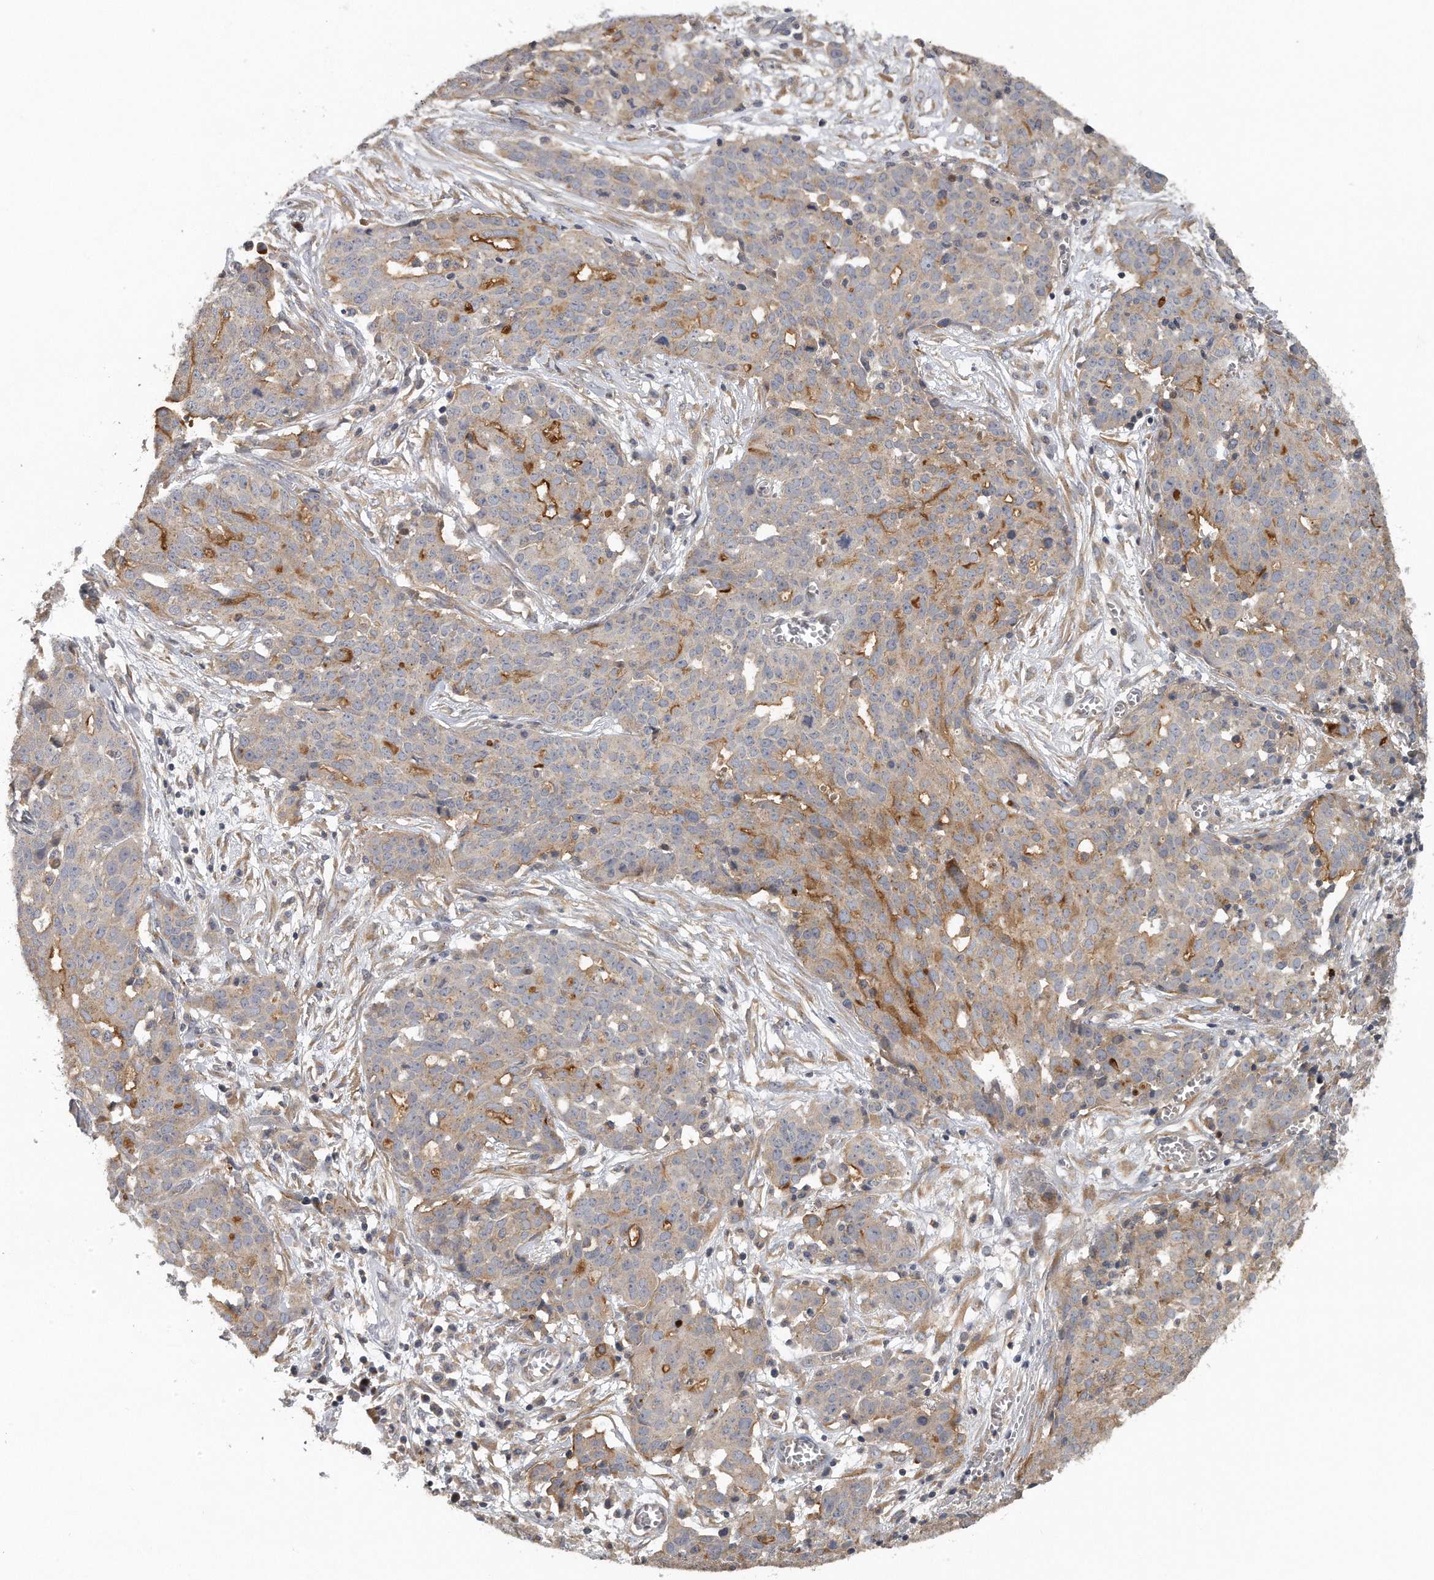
{"staining": {"intensity": "moderate", "quantity": "<25%", "location": "cytoplasmic/membranous"}, "tissue": "ovarian cancer", "cell_type": "Tumor cells", "image_type": "cancer", "snomed": [{"axis": "morphology", "description": "Cystadenocarcinoma, serous, NOS"}, {"axis": "topography", "description": "Soft tissue"}, {"axis": "topography", "description": "Ovary"}], "caption": "A low amount of moderate cytoplasmic/membranous expression is seen in about <25% of tumor cells in ovarian serous cystadenocarcinoma tissue.", "gene": "TRAPPC14", "patient": {"sex": "female", "age": 57}}